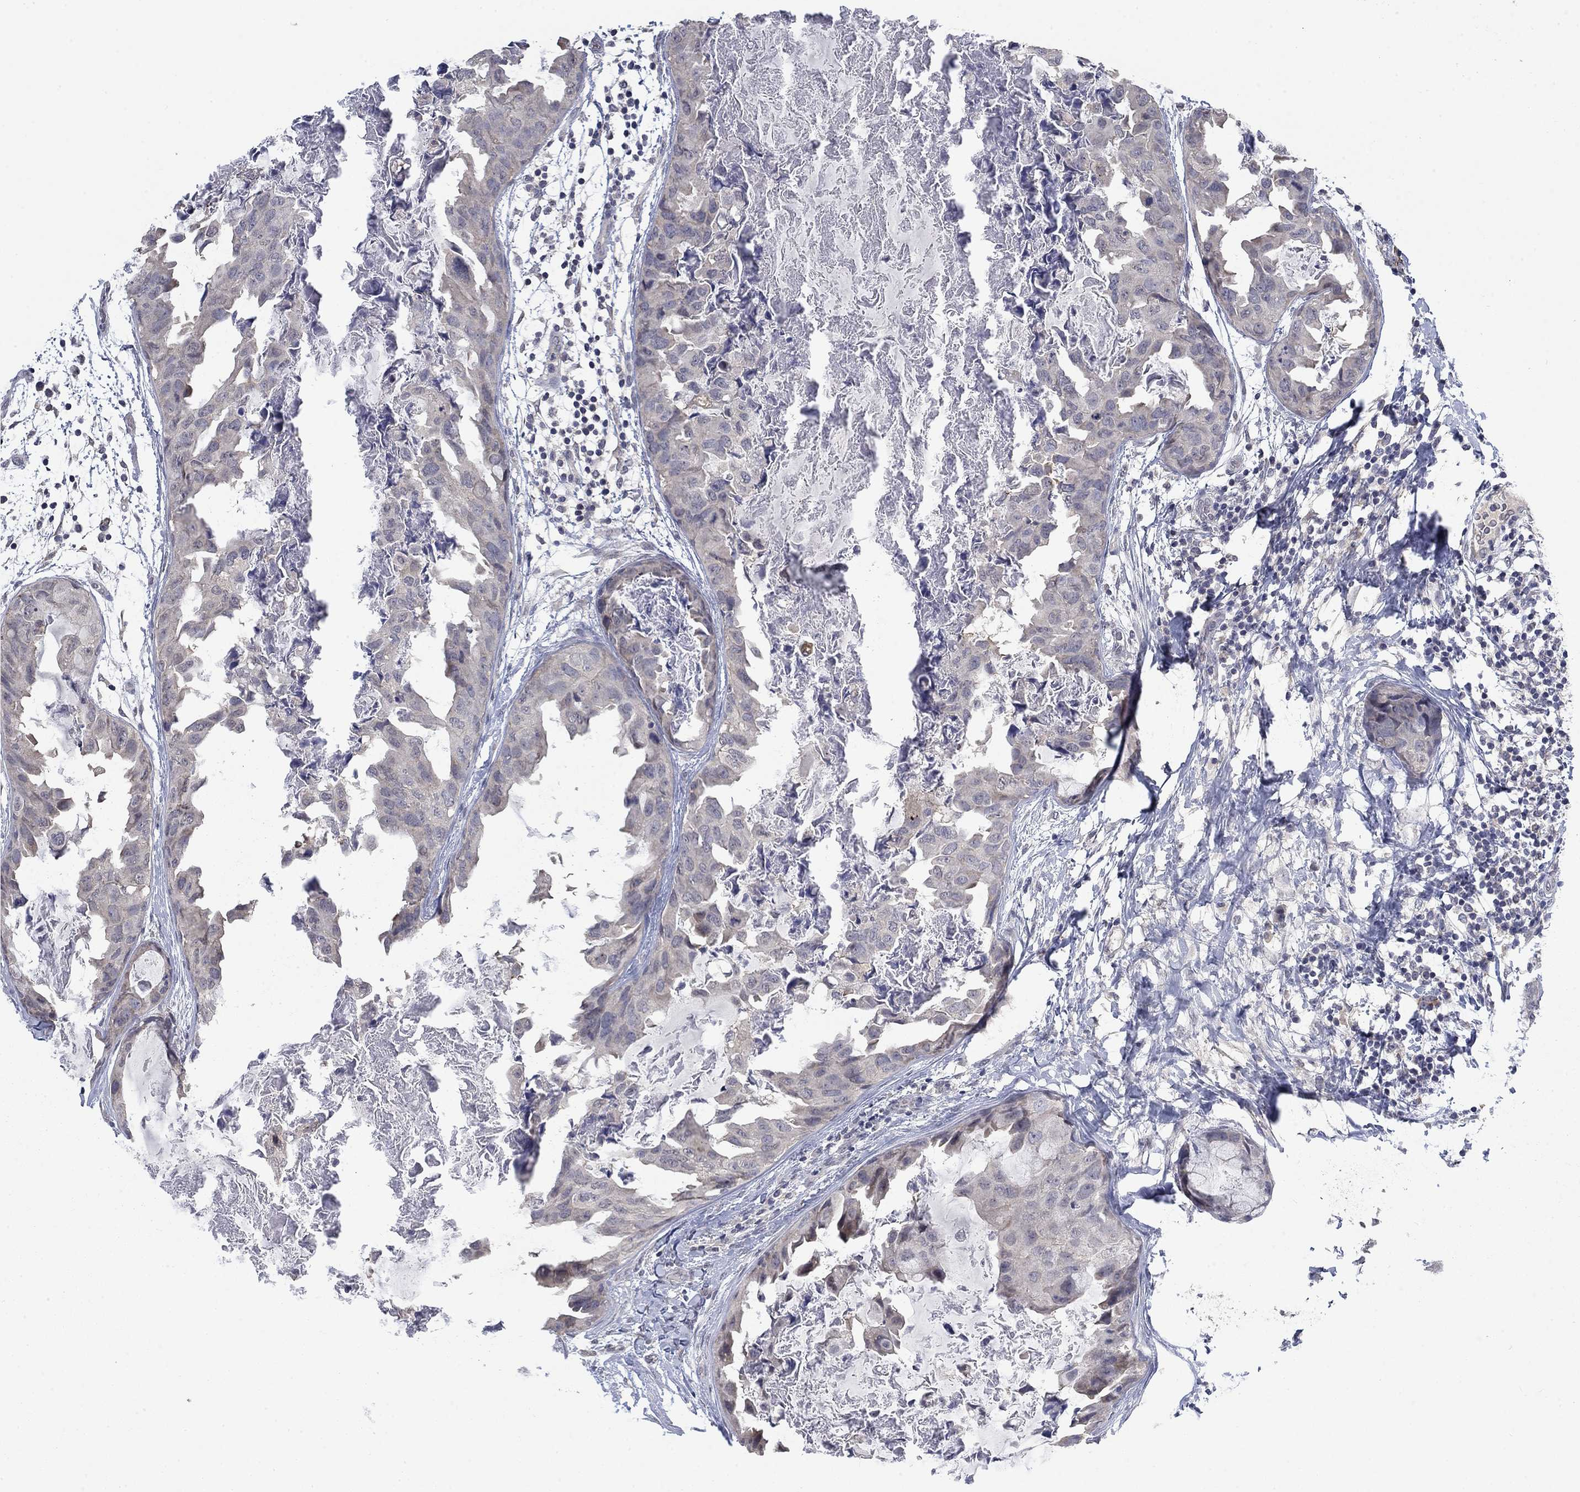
{"staining": {"intensity": "negative", "quantity": "none", "location": "none"}, "tissue": "breast cancer", "cell_type": "Tumor cells", "image_type": "cancer", "snomed": [{"axis": "morphology", "description": "Normal tissue, NOS"}, {"axis": "morphology", "description": "Duct carcinoma"}, {"axis": "topography", "description": "Breast"}], "caption": "Immunohistochemical staining of breast cancer (infiltrating ductal carcinoma) exhibits no significant expression in tumor cells. (DAB immunohistochemistry with hematoxylin counter stain).", "gene": "SPATA33", "patient": {"sex": "female", "age": 40}}